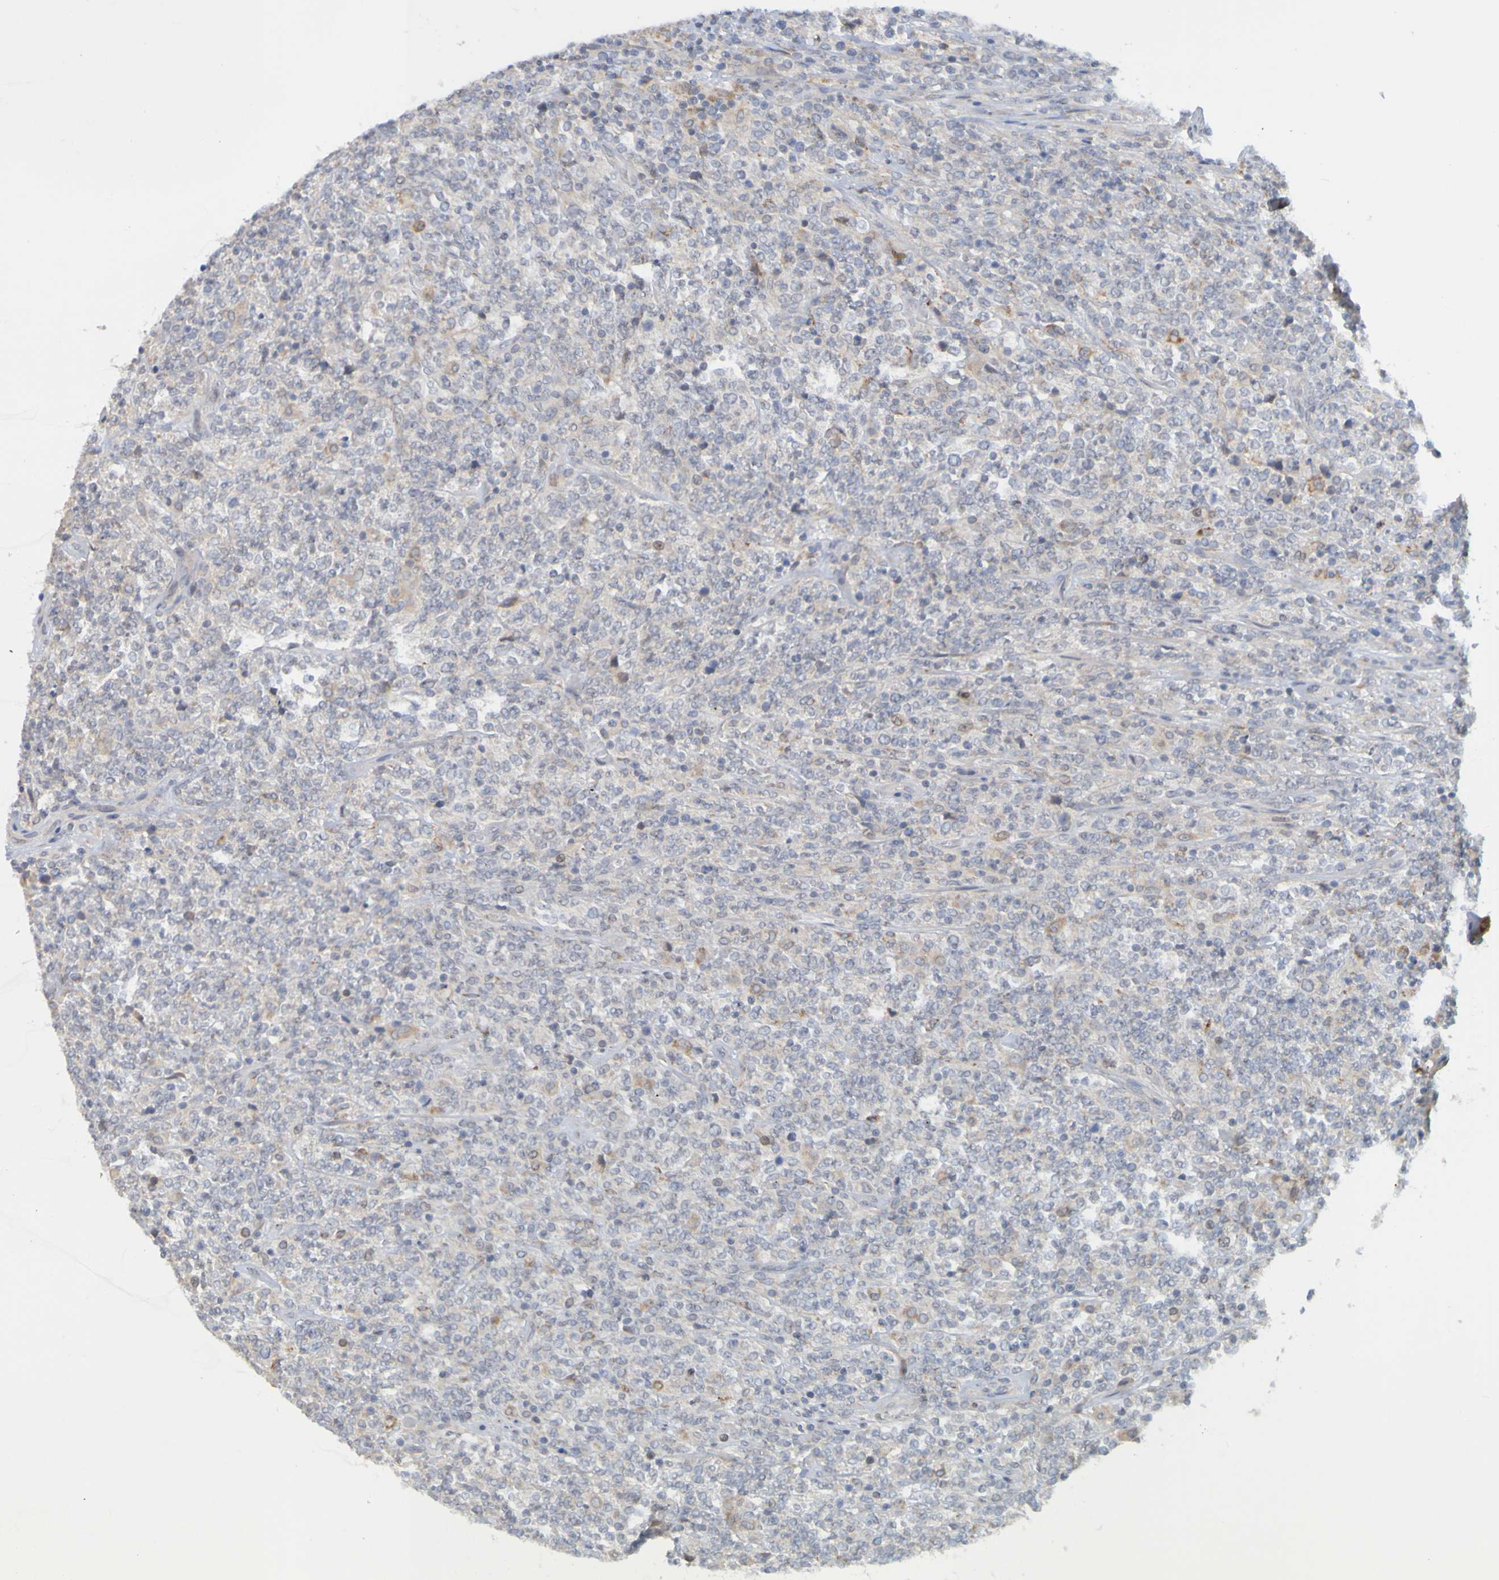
{"staining": {"intensity": "weak", "quantity": "<25%", "location": "cytoplasmic/membranous"}, "tissue": "lymphoma", "cell_type": "Tumor cells", "image_type": "cancer", "snomed": [{"axis": "morphology", "description": "Malignant lymphoma, non-Hodgkin's type, High grade"}, {"axis": "topography", "description": "Soft tissue"}], "caption": "Immunohistochemistry (IHC) micrograph of lymphoma stained for a protein (brown), which exhibits no expression in tumor cells. (Immunohistochemistry (IHC), brightfield microscopy, high magnification).", "gene": "LILRB5", "patient": {"sex": "male", "age": 18}}